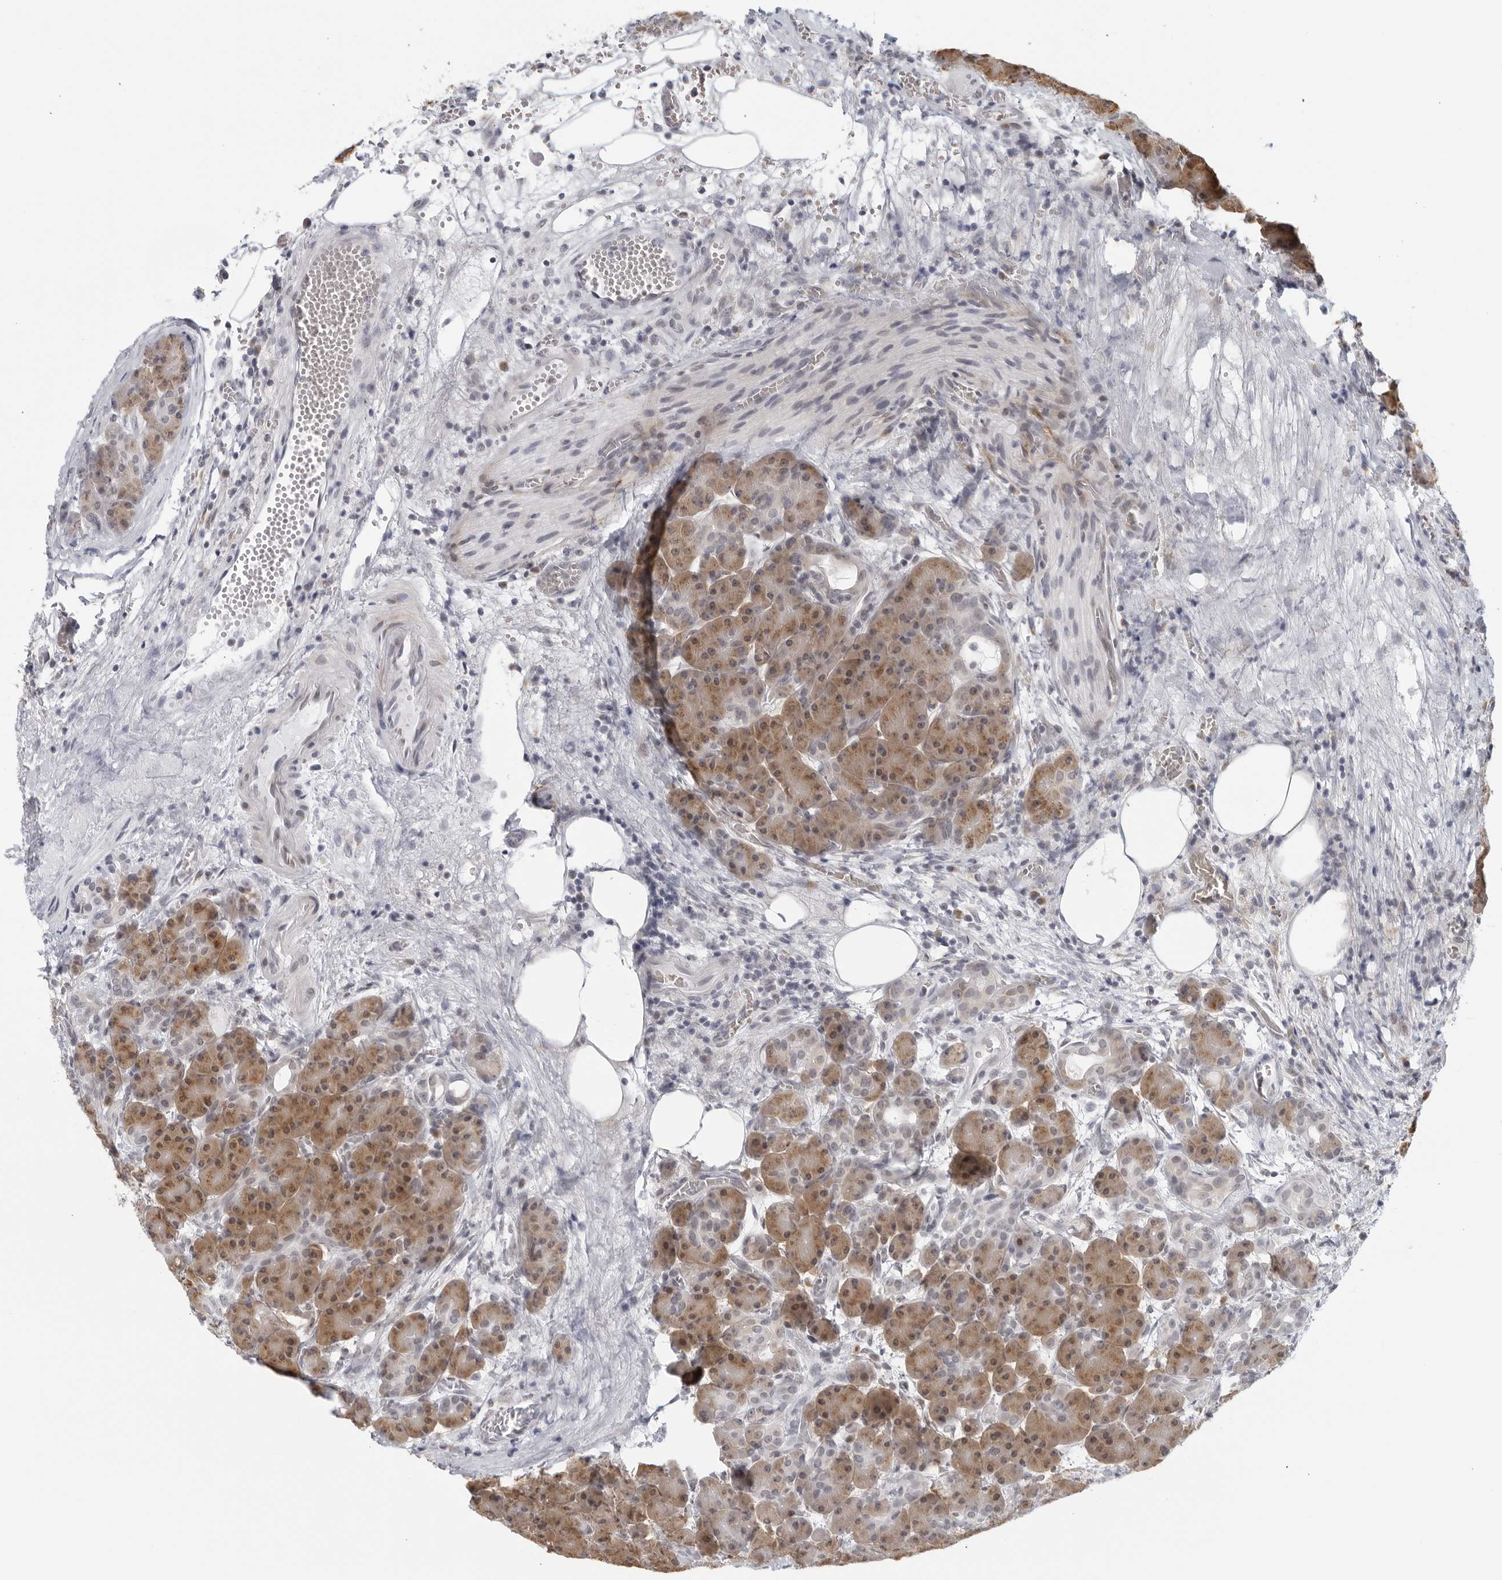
{"staining": {"intensity": "moderate", "quantity": ">75%", "location": "cytoplasmic/membranous"}, "tissue": "pancreas", "cell_type": "Exocrine glandular cells", "image_type": "normal", "snomed": [{"axis": "morphology", "description": "Normal tissue, NOS"}, {"axis": "topography", "description": "Pancreas"}], "caption": "The photomicrograph reveals a brown stain indicating the presence of a protein in the cytoplasmic/membranous of exocrine glandular cells in pancreas.", "gene": "WDTC1", "patient": {"sex": "male", "age": 63}}